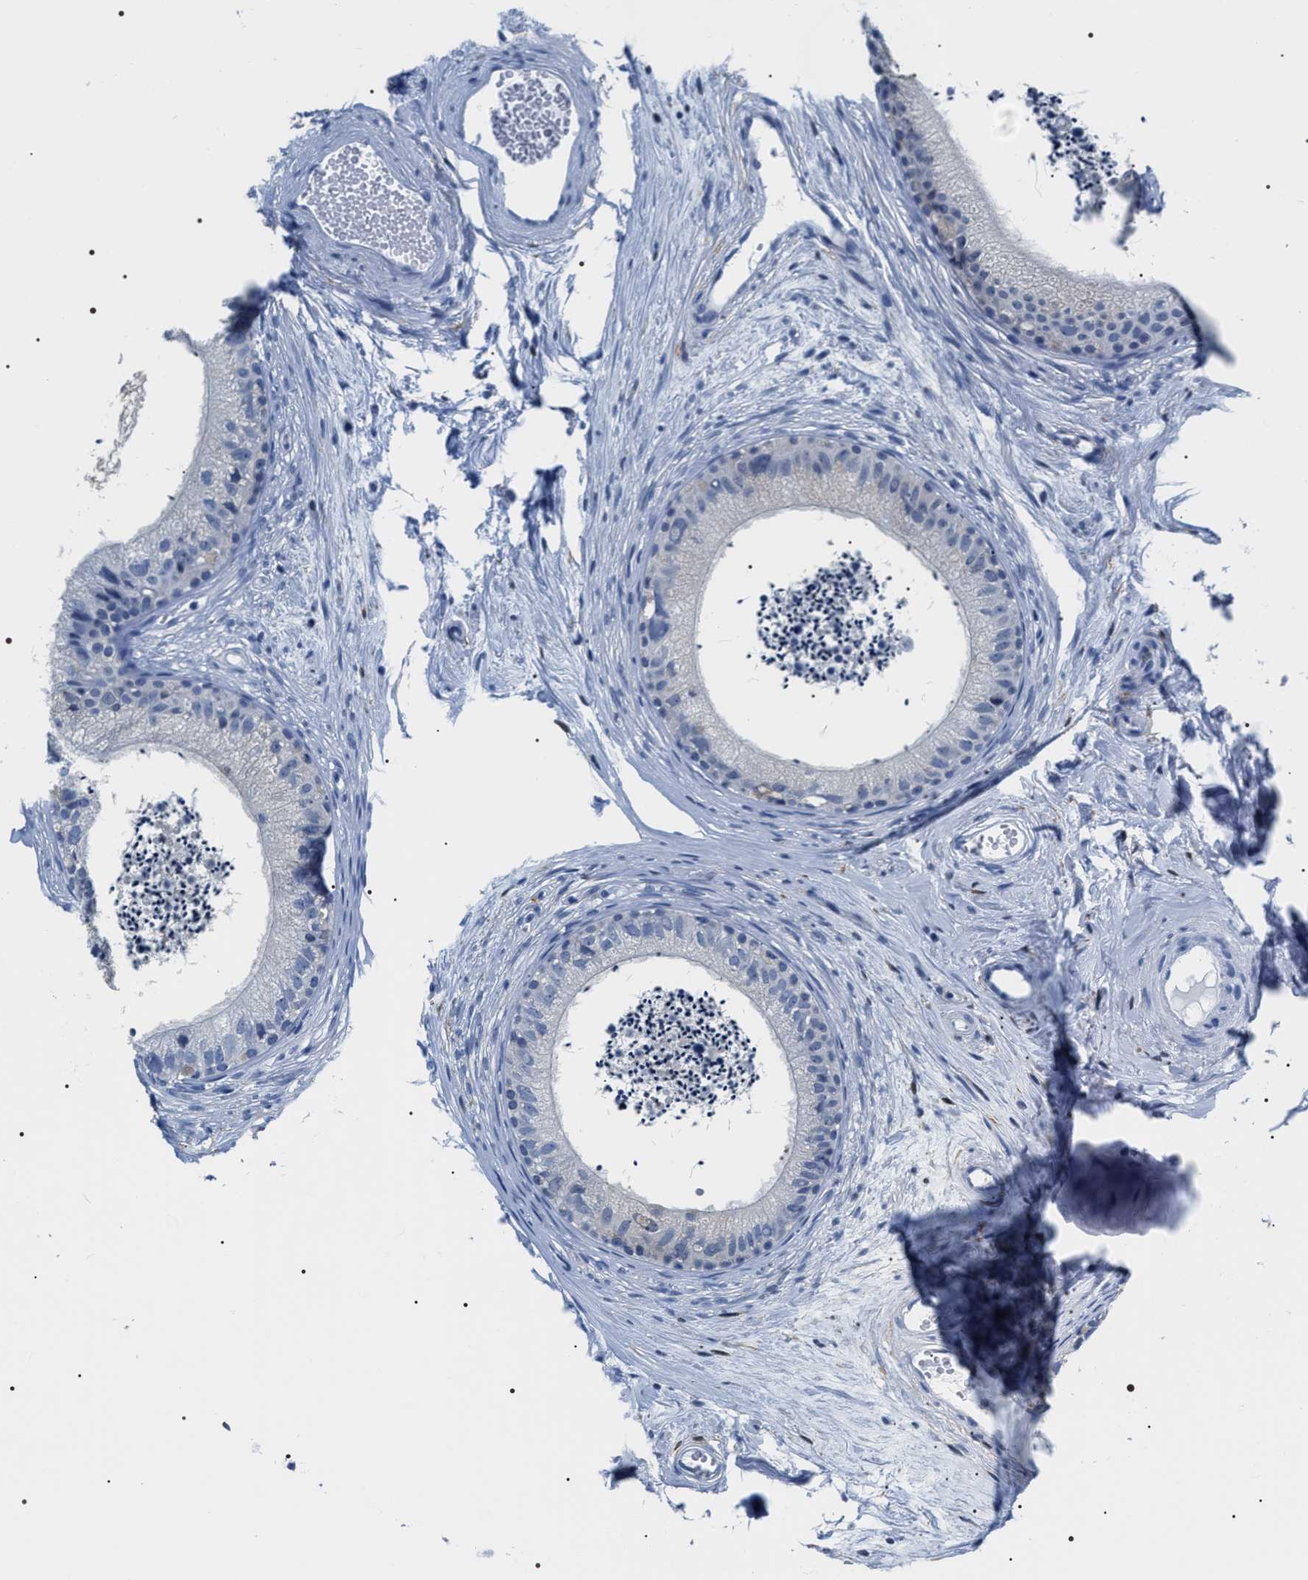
{"staining": {"intensity": "negative", "quantity": "none", "location": "none"}, "tissue": "epididymis", "cell_type": "Glandular cells", "image_type": "normal", "snomed": [{"axis": "morphology", "description": "Normal tissue, NOS"}, {"axis": "topography", "description": "Epididymis"}], "caption": "This is an immunohistochemistry histopathology image of benign epididymis. There is no staining in glandular cells.", "gene": "ADH4", "patient": {"sex": "male", "age": 56}}